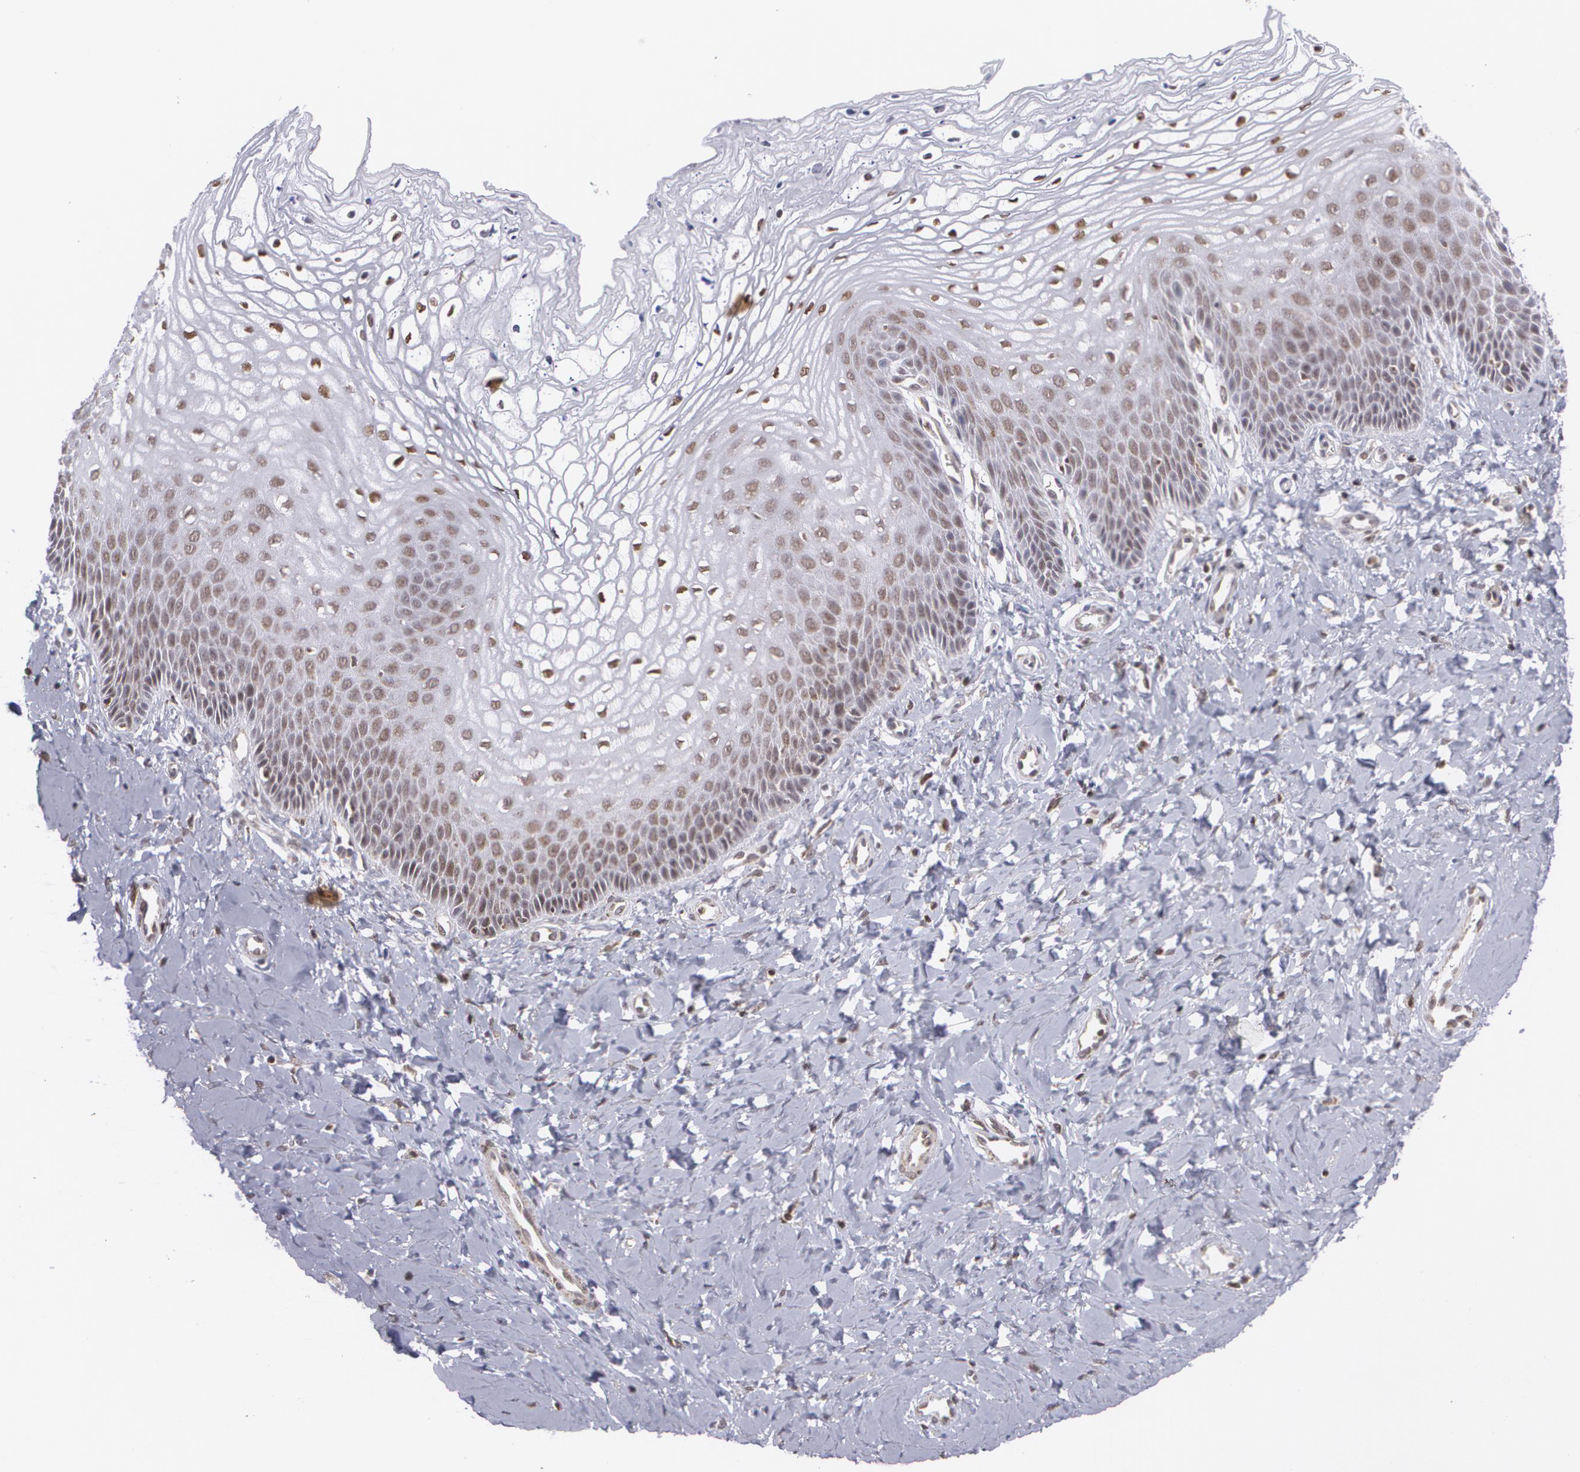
{"staining": {"intensity": "weak", "quantity": ">75%", "location": "nuclear"}, "tissue": "vagina", "cell_type": "Squamous epithelial cells", "image_type": "normal", "snomed": [{"axis": "morphology", "description": "Normal tissue, NOS"}, {"axis": "topography", "description": "Vagina"}], "caption": "Squamous epithelial cells show low levels of weak nuclear expression in approximately >75% of cells in unremarkable vagina.", "gene": "MXD1", "patient": {"sex": "female", "age": 68}}